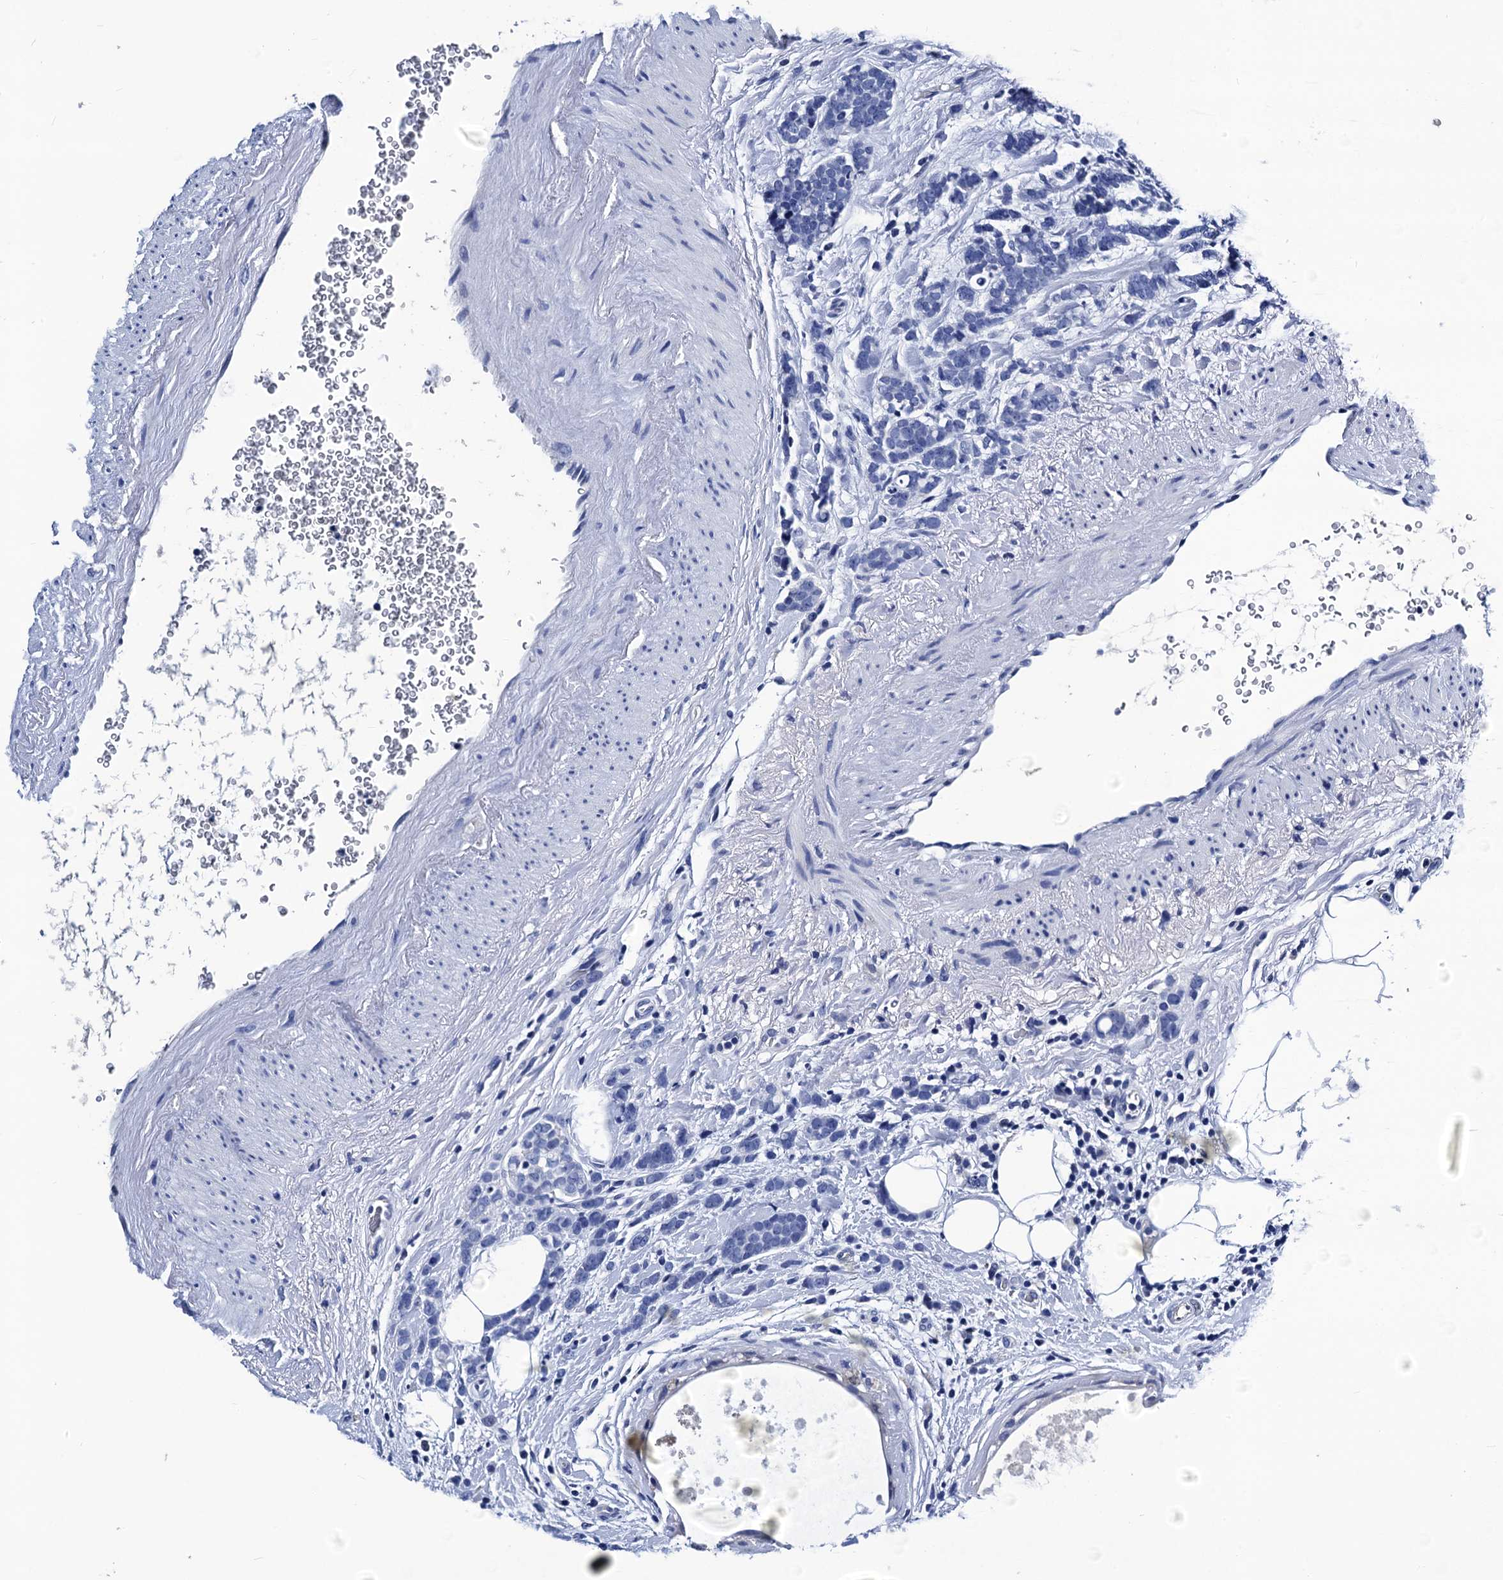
{"staining": {"intensity": "negative", "quantity": "none", "location": "none"}, "tissue": "breast cancer", "cell_type": "Tumor cells", "image_type": "cancer", "snomed": [{"axis": "morphology", "description": "Lobular carcinoma"}, {"axis": "topography", "description": "Breast"}], "caption": "This is a photomicrograph of IHC staining of breast cancer (lobular carcinoma), which shows no staining in tumor cells.", "gene": "LRRC30", "patient": {"sex": "female", "age": 58}}